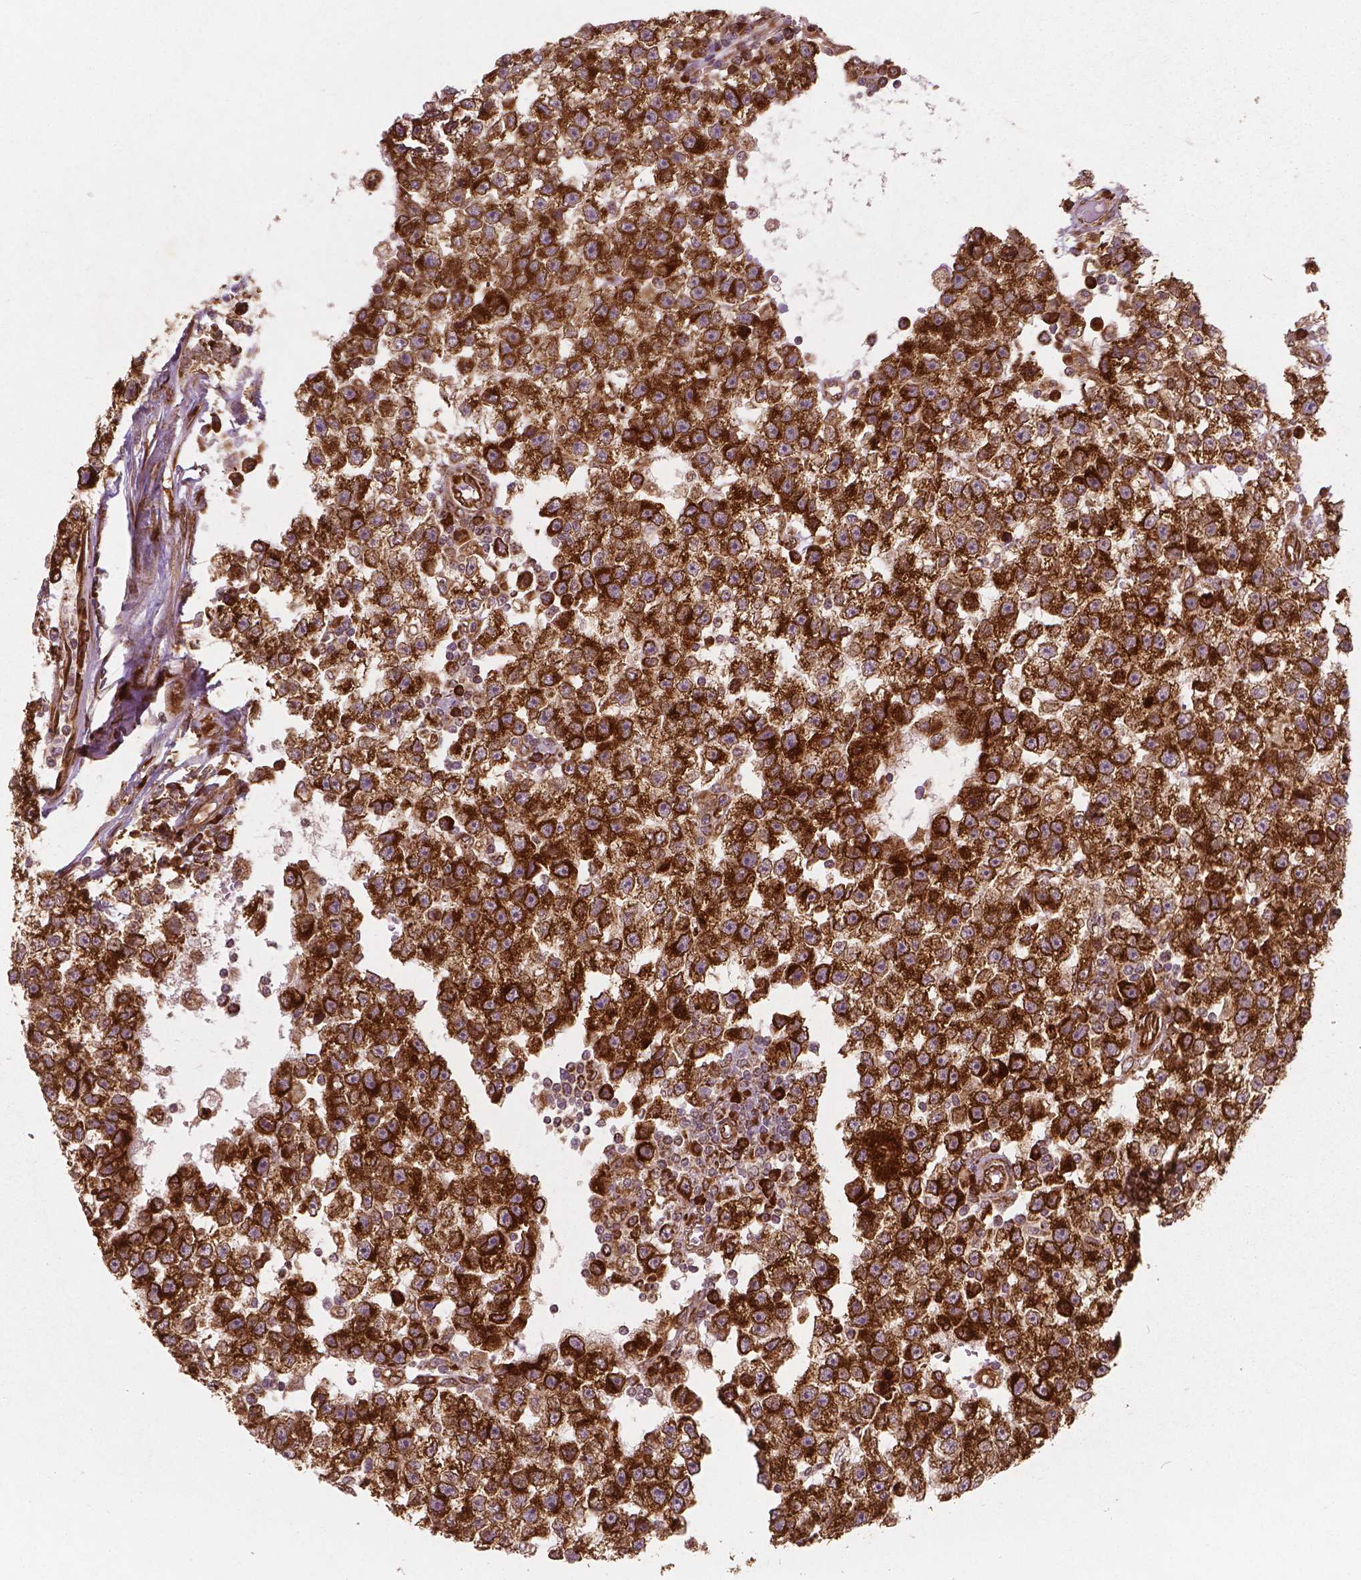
{"staining": {"intensity": "strong", "quantity": ">75%", "location": "cytoplasmic/membranous"}, "tissue": "testis cancer", "cell_type": "Tumor cells", "image_type": "cancer", "snomed": [{"axis": "morphology", "description": "Seminoma, NOS"}, {"axis": "topography", "description": "Testis"}], "caption": "Immunohistochemical staining of human seminoma (testis) reveals high levels of strong cytoplasmic/membranous positivity in about >75% of tumor cells.", "gene": "PGAM5", "patient": {"sex": "male", "age": 34}}